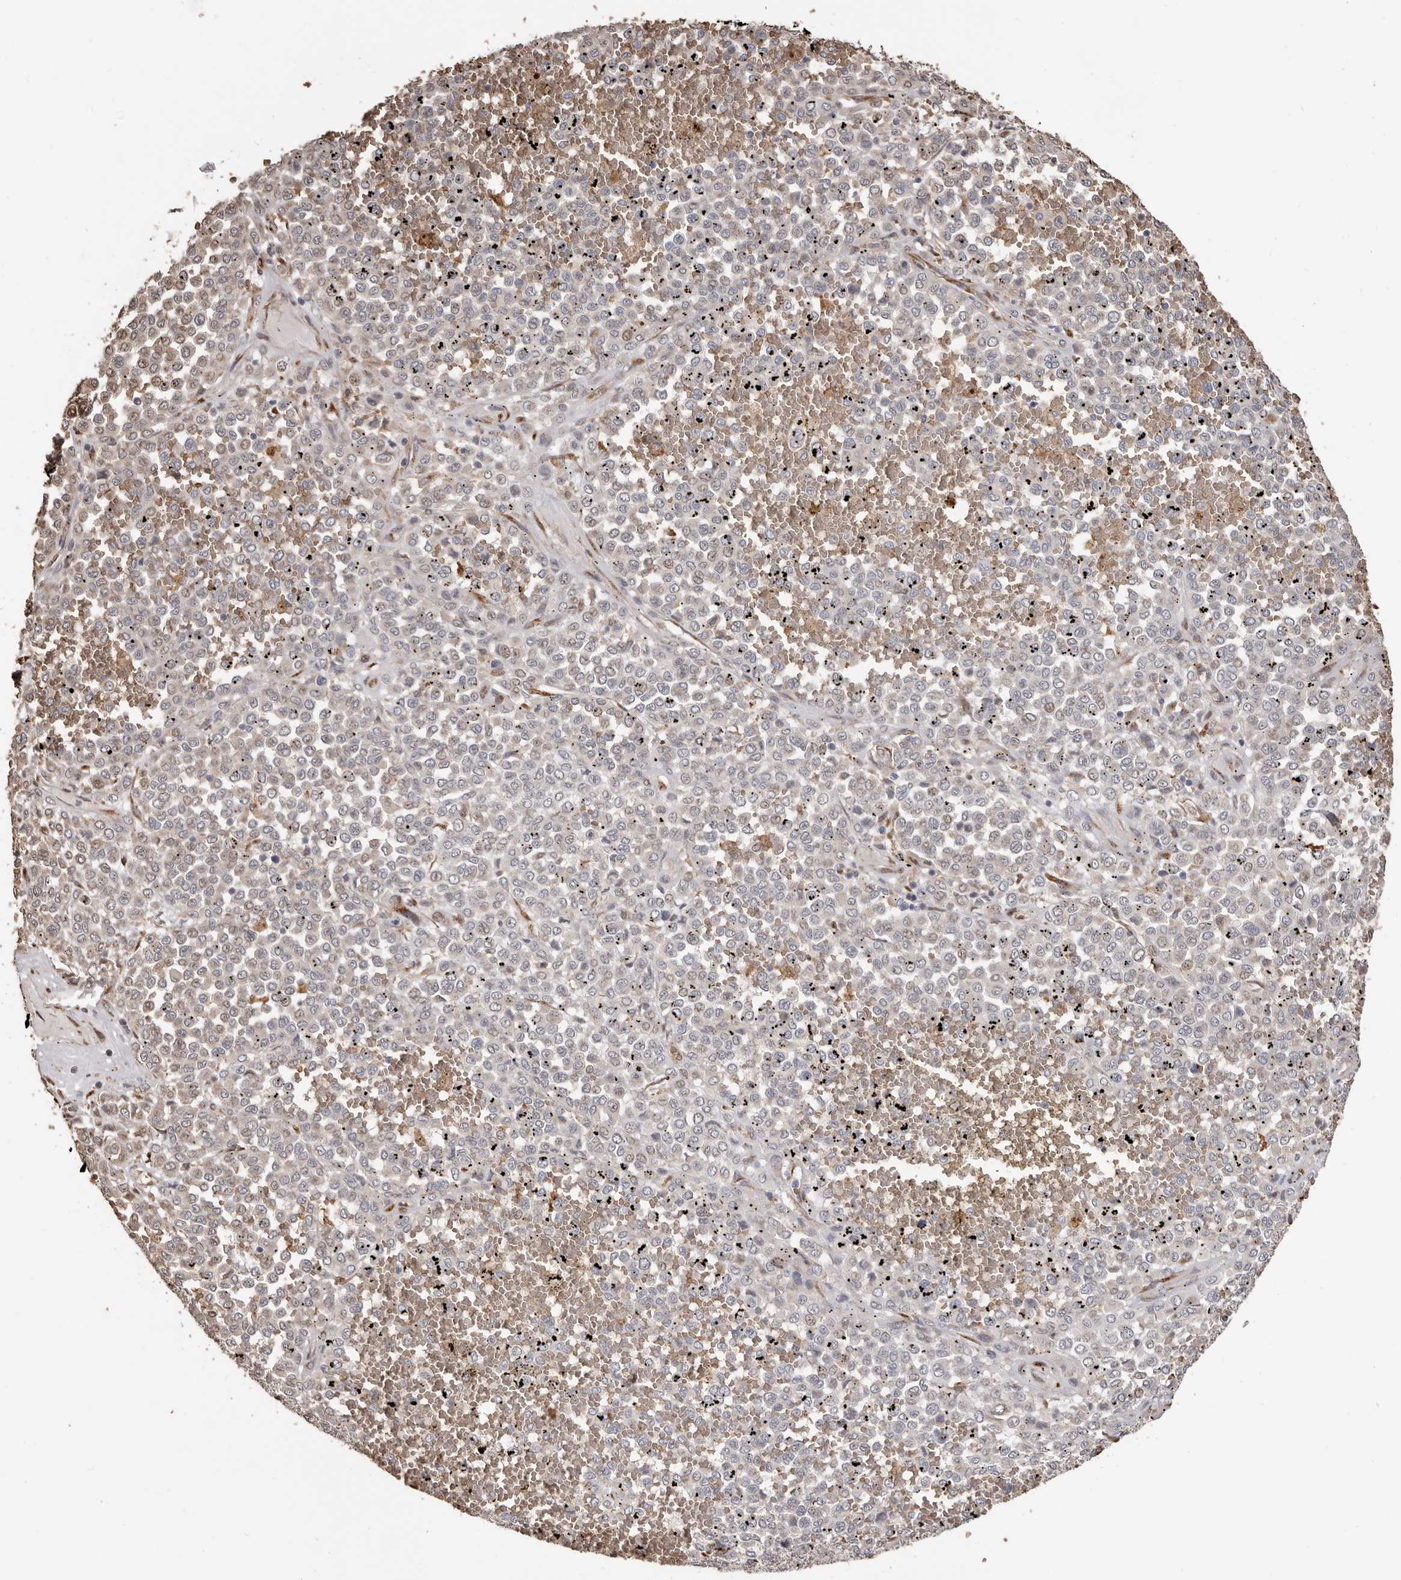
{"staining": {"intensity": "negative", "quantity": "none", "location": "none"}, "tissue": "melanoma", "cell_type": "Tumor cells", "image_type": "cancer", "snomed": [{"axis": "morphology", "description": "Malignant melanoma, Metastatic site"}, {"axis": "topography", "description": "Pancreas"}], "caption": "There is no significant expression in tumor cells of melanoma. (Brightfield microscopy of DAB (3,3'-diaminobenzidine) immunohistochemistry at high magnification).", "gene": "ENTREP1", "patient": {"sex": "female", "age": 30}}